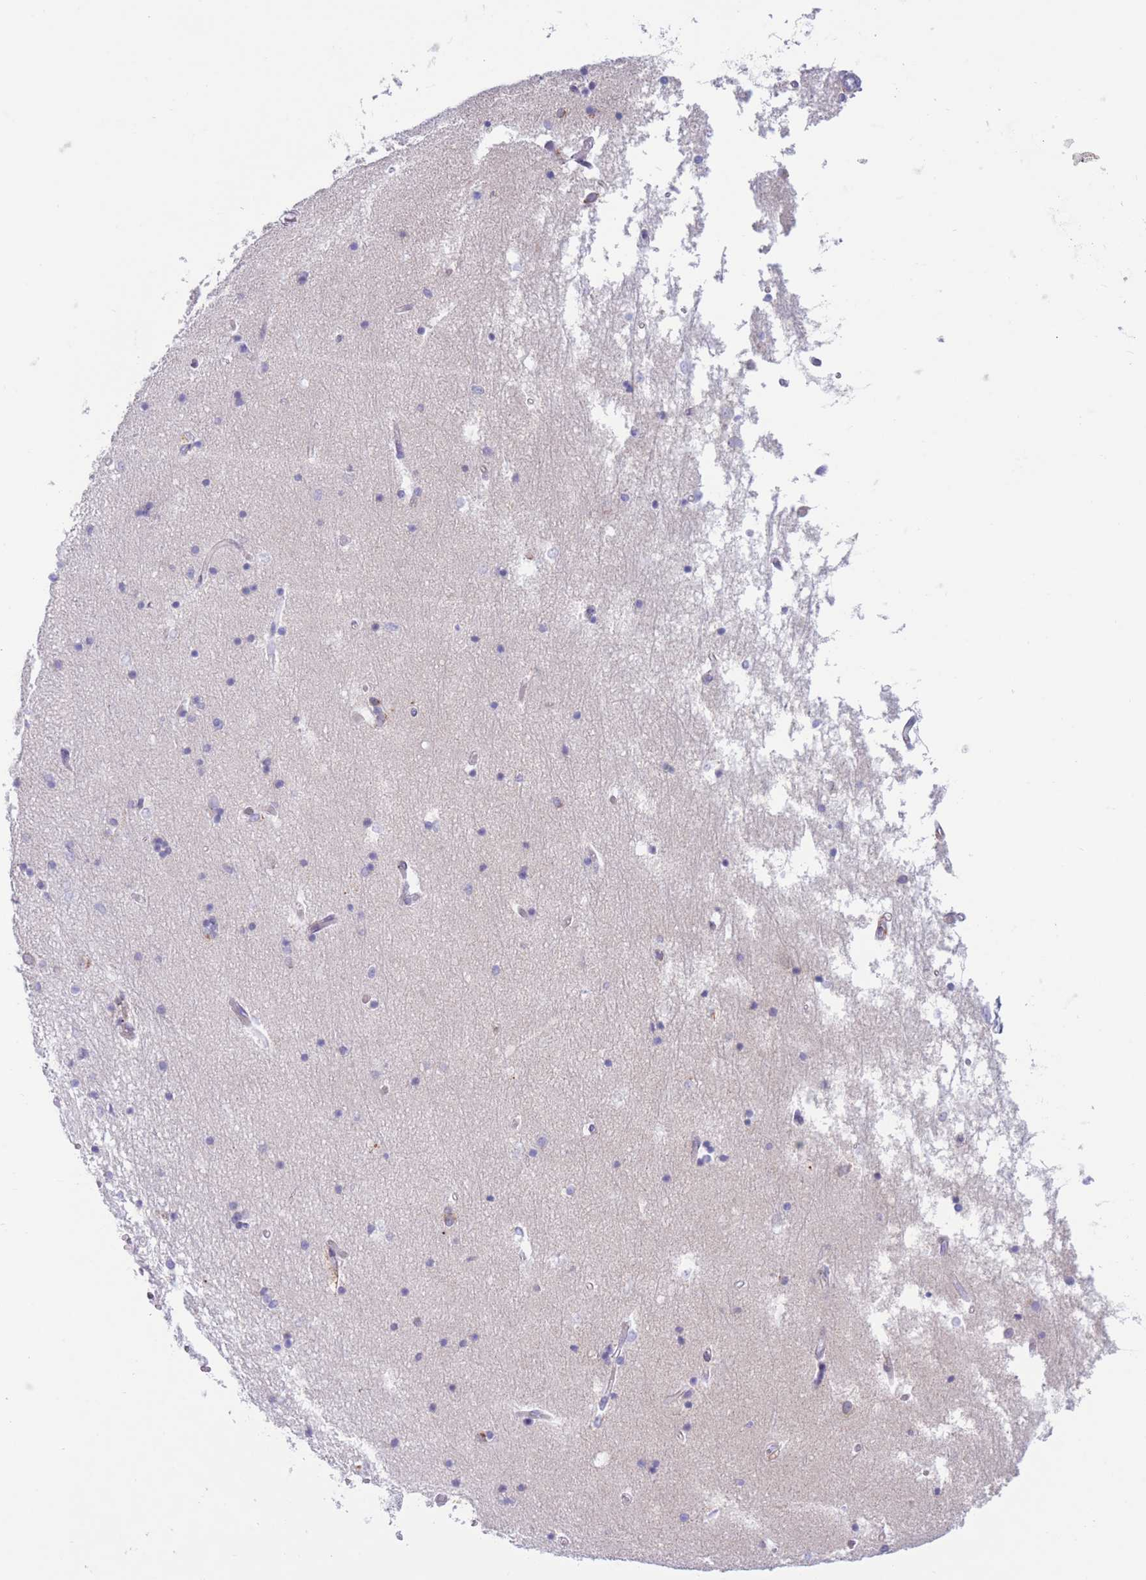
{"staining": {"intensity": "negative", "quantity": "none", "location": "none"}, "tissue": "hippocampus", "cell_type": "Glial cells", "image_type": "normal", "snomed": [{"axis": "morphology", "description": "Normal tissue, NOS"}, {"axis": "topography", "description": "Hippocampus"}], "caption": "Immunohistochemistry of normal human hippocampus reveals no positivity in glial cells. (DAB (3,3'-diaminobenzidine) immunohistochemistry (IHC) visualized using brightfield microscopy, high magnification).", "gene": "MYDGF", "patient": {"sex": "male", "age": 45}}